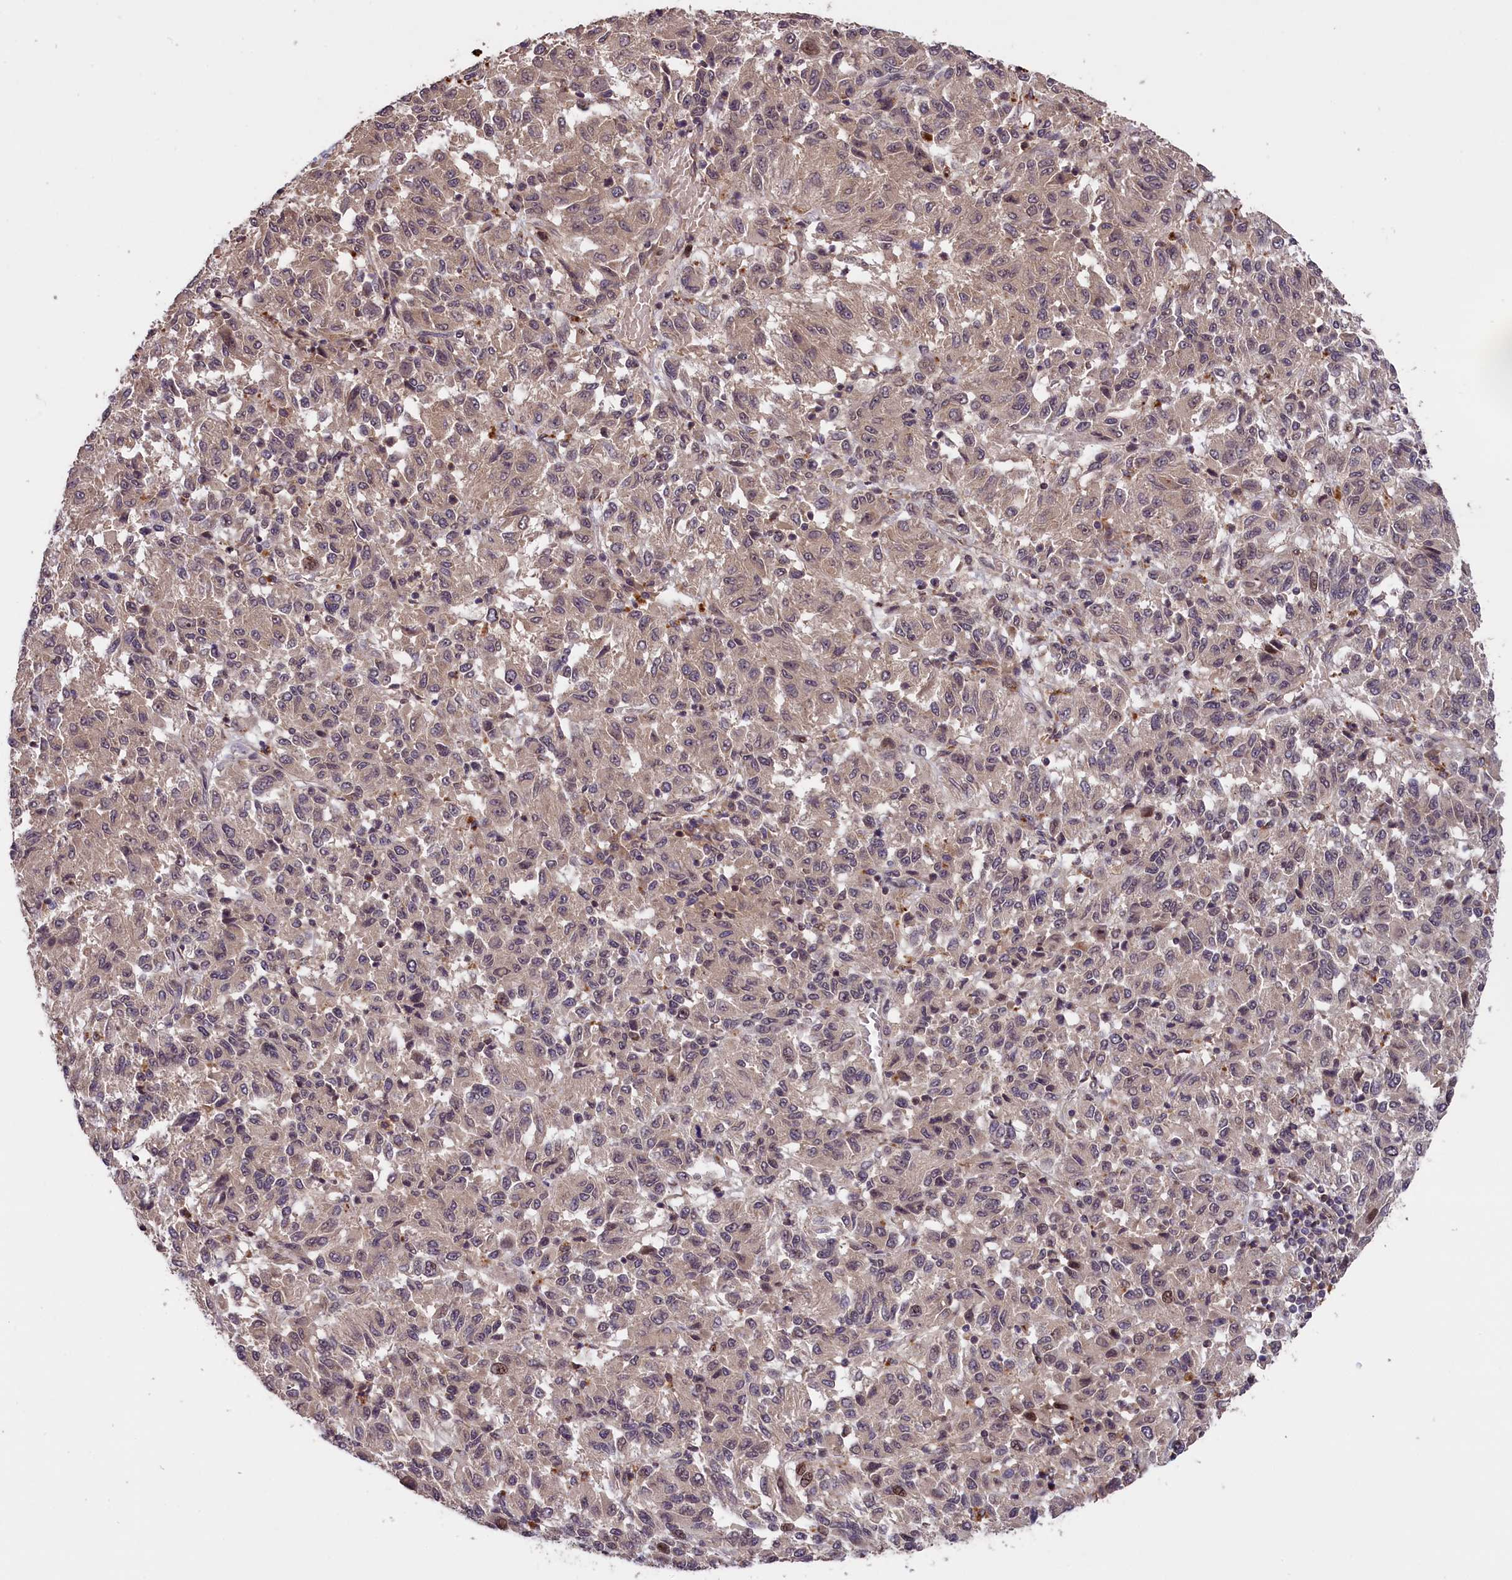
{"staining": {"intensity": "weak", "quantity": "<25%", "location": "nuclear"}, "tissue": "melanoma", "cell_type": "Tumor cells", "image_type": "cancer", "snomed": [{"axis": "morphology", "description": "Malignant melanoma, Metastatic site"}, {"axis": "topography", "description": "Lung"}], "caption": "This is an immunohistochemistry (IHC) image of human malignant melanoma (metastatic site). There is no staining in tumor cells.", "gene": "DNAJB9", "patient": {"sex": "male", "age": 64}}